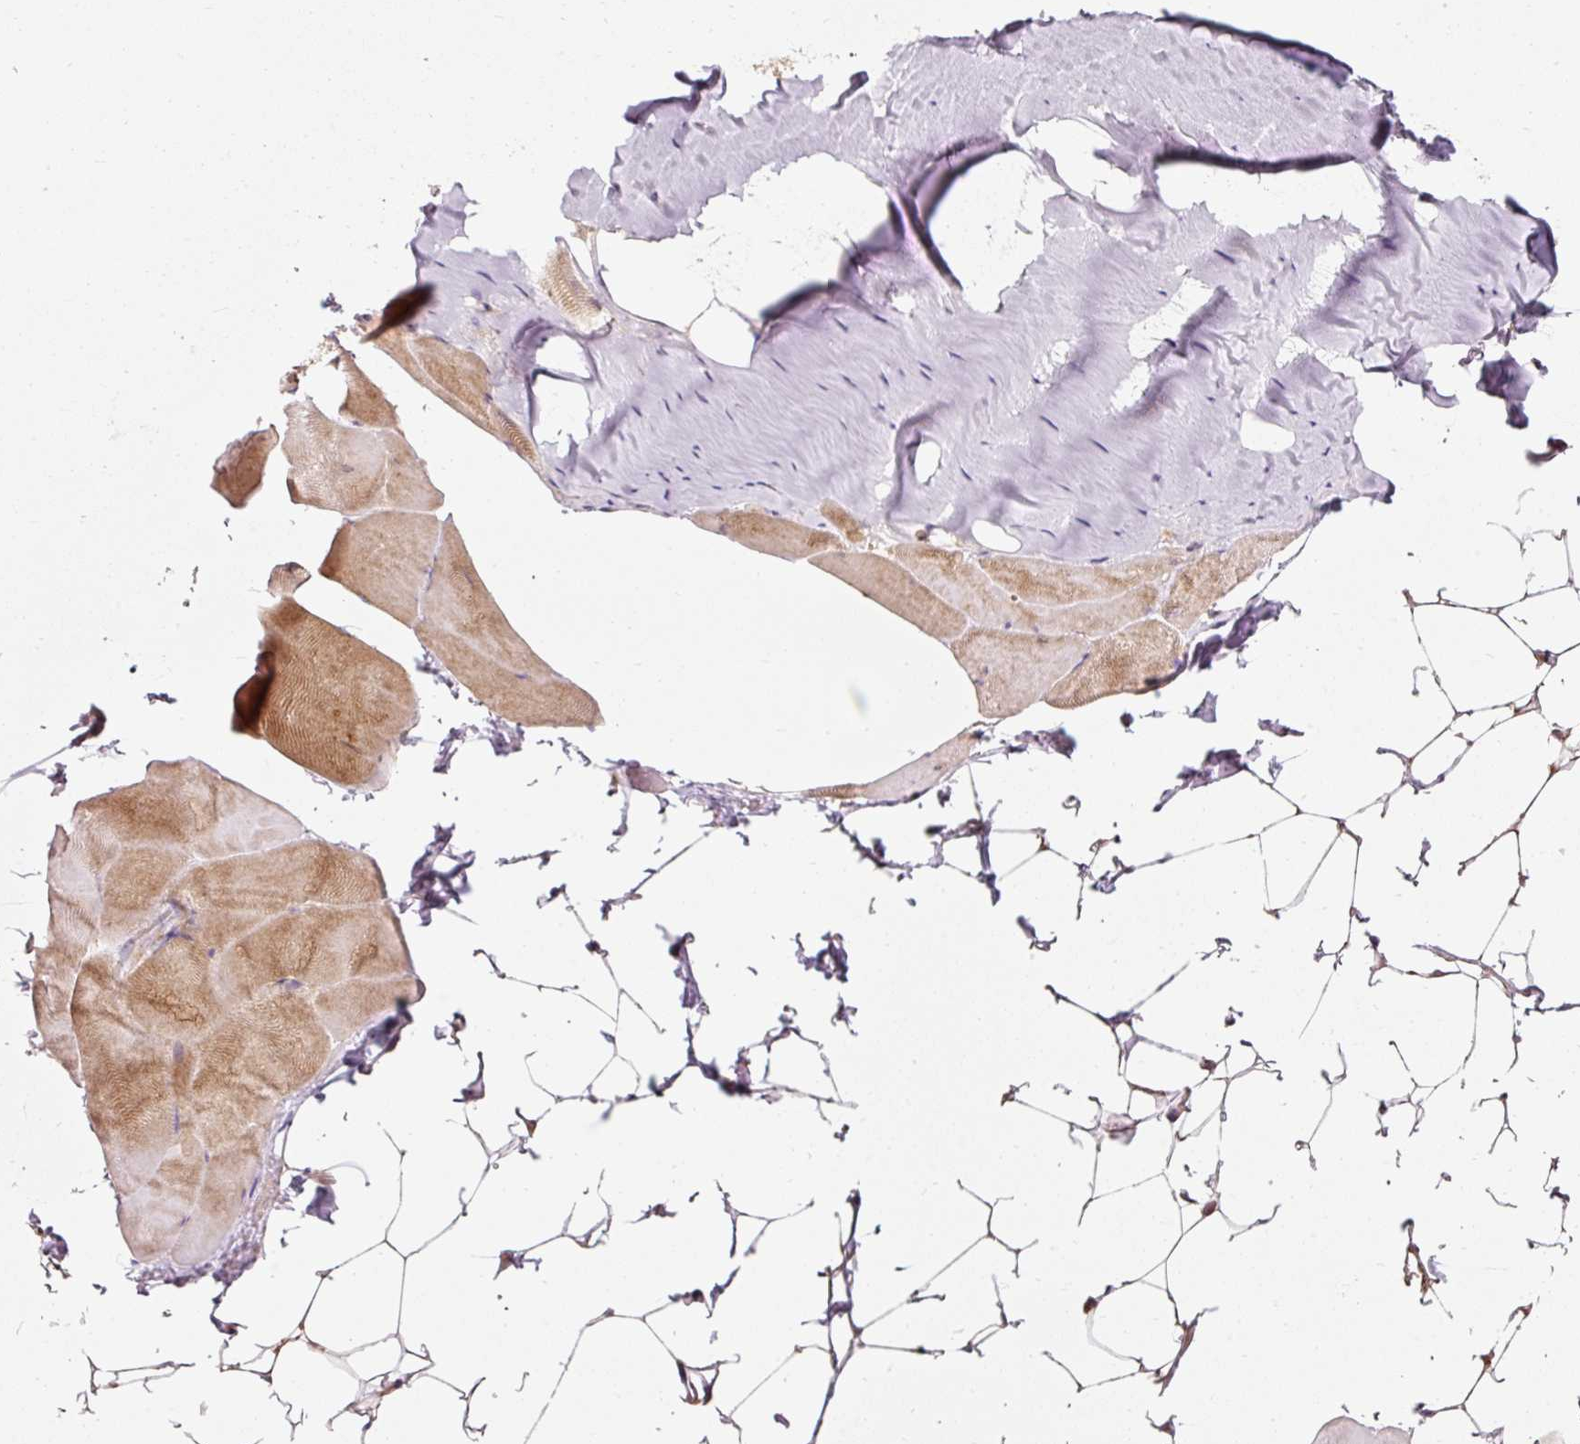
{"staining": {"intensity": "moderate", "quantity": "25%-75%", "location": "cytoplasmic/membranous"}, "tissue": "skeletal muscle", "cell_type": "Myocytes", "image_type": "normal", "snomed": [{"axis": "morphology", "description": "Normal tissue, NOS"}, {"axis": "topography", "description": "Skeletal muscle"}], "caption": "Brown immunohistochemical staining in normal human skeletal muscle shows moderate cytoplasmic/membranous expression in approximately 25%-75% of myocytes.", "gene": "NAPA", "patient": {"sex": "female", "age": 64}}